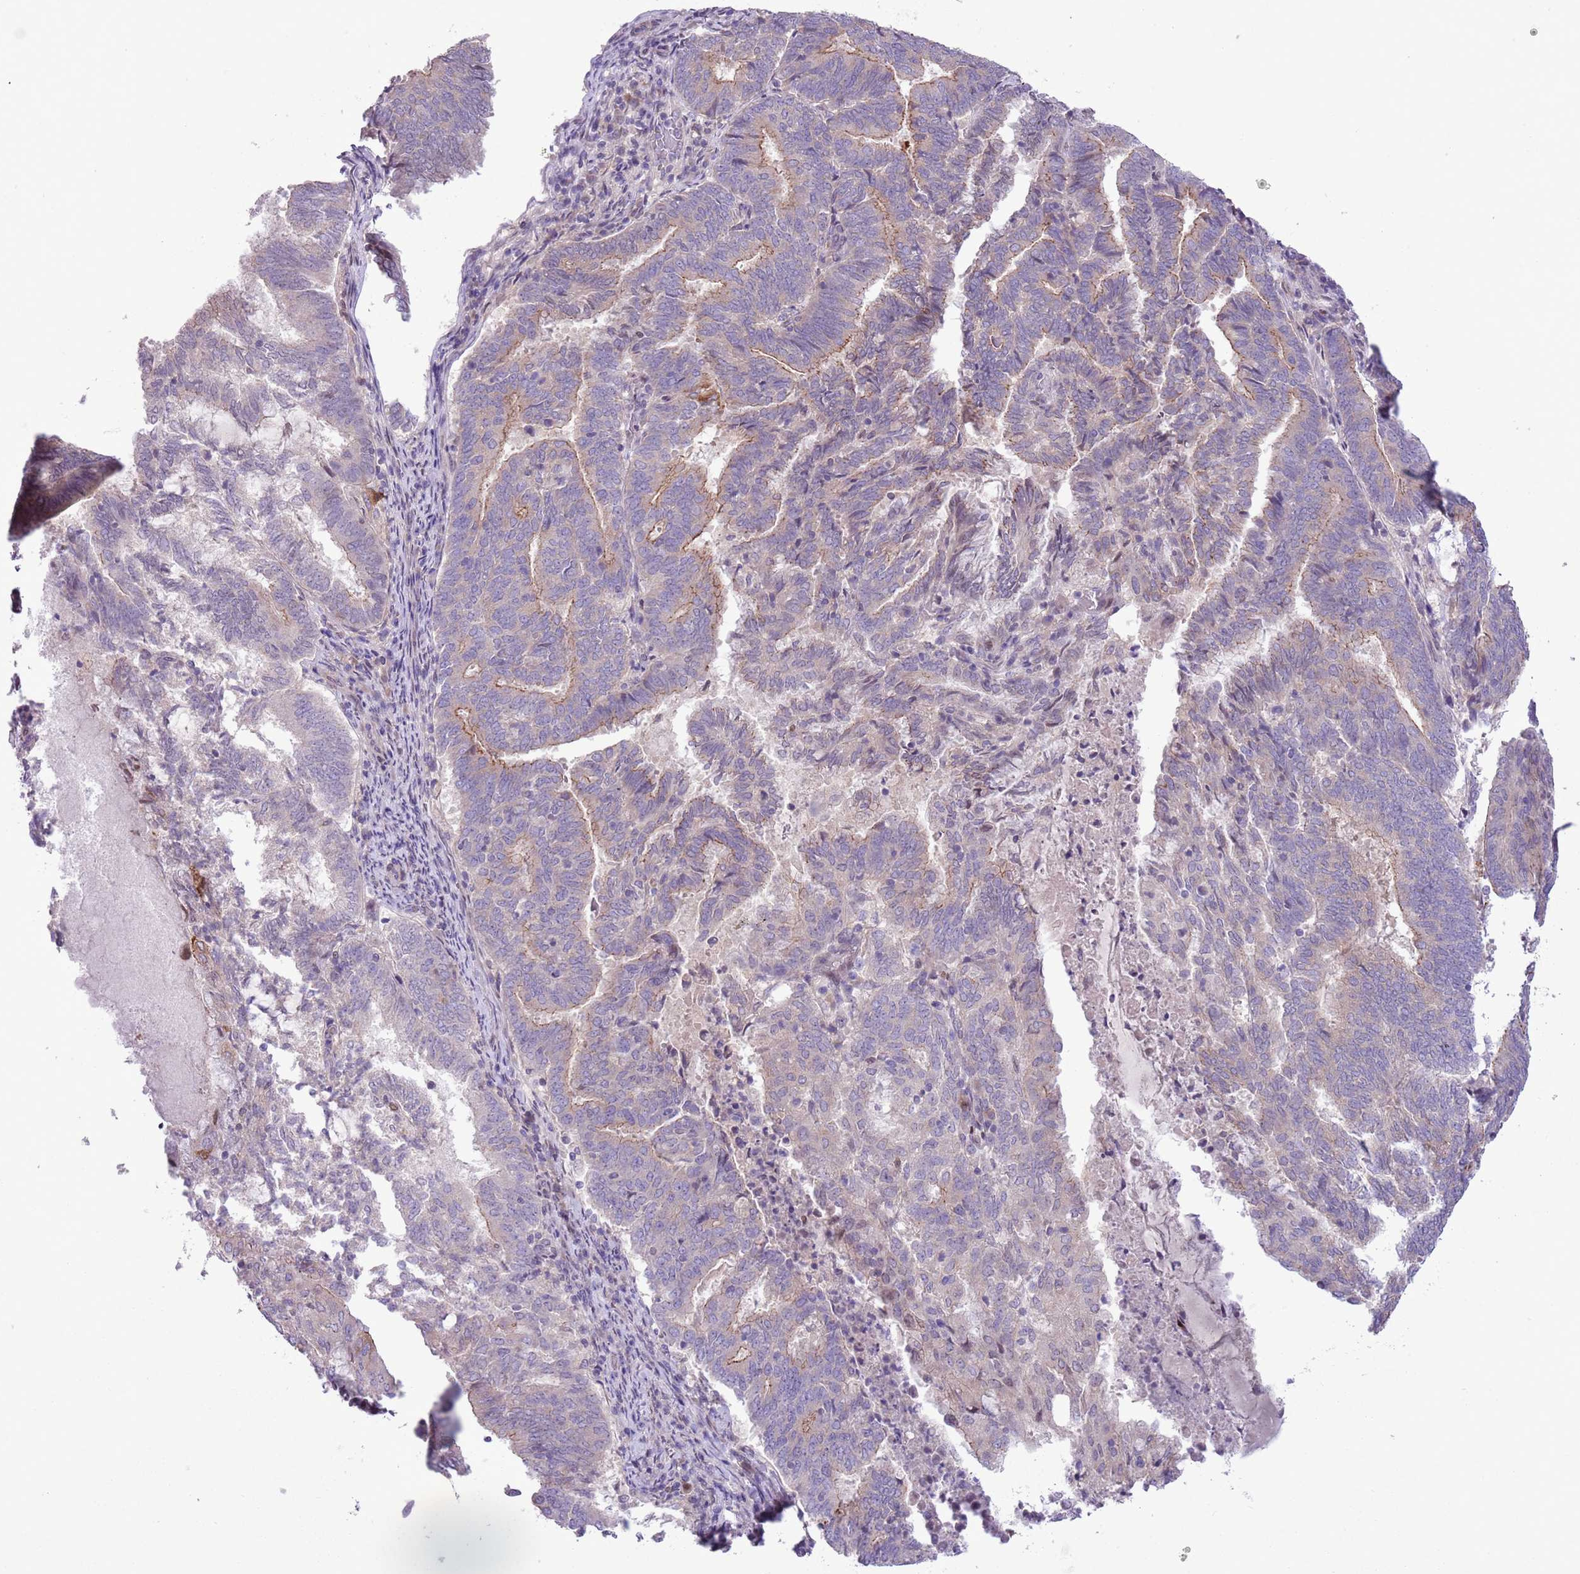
{"staining": {"intensity": "weak", "quantity": "<25%", "location": "cytoplasmic/membranous"}, "tissue": "endometrial cancer", "cell_type": "Tumor cells", "image_type": "cancer", "snomed": [{"axis": "morphology", "description": "Adenocarcinoma, NOS"}, {"axis": "topography", "description": "Endometrium"}], "caption": "Immunohistochemistry (IHC) image of human endometrial cancer (adenocarcinoma) stained for a protein (brown), which reveals no positivity in tumor cells.", "gene": "CCND2", "patient": {"sex": "female", "age": 80}}